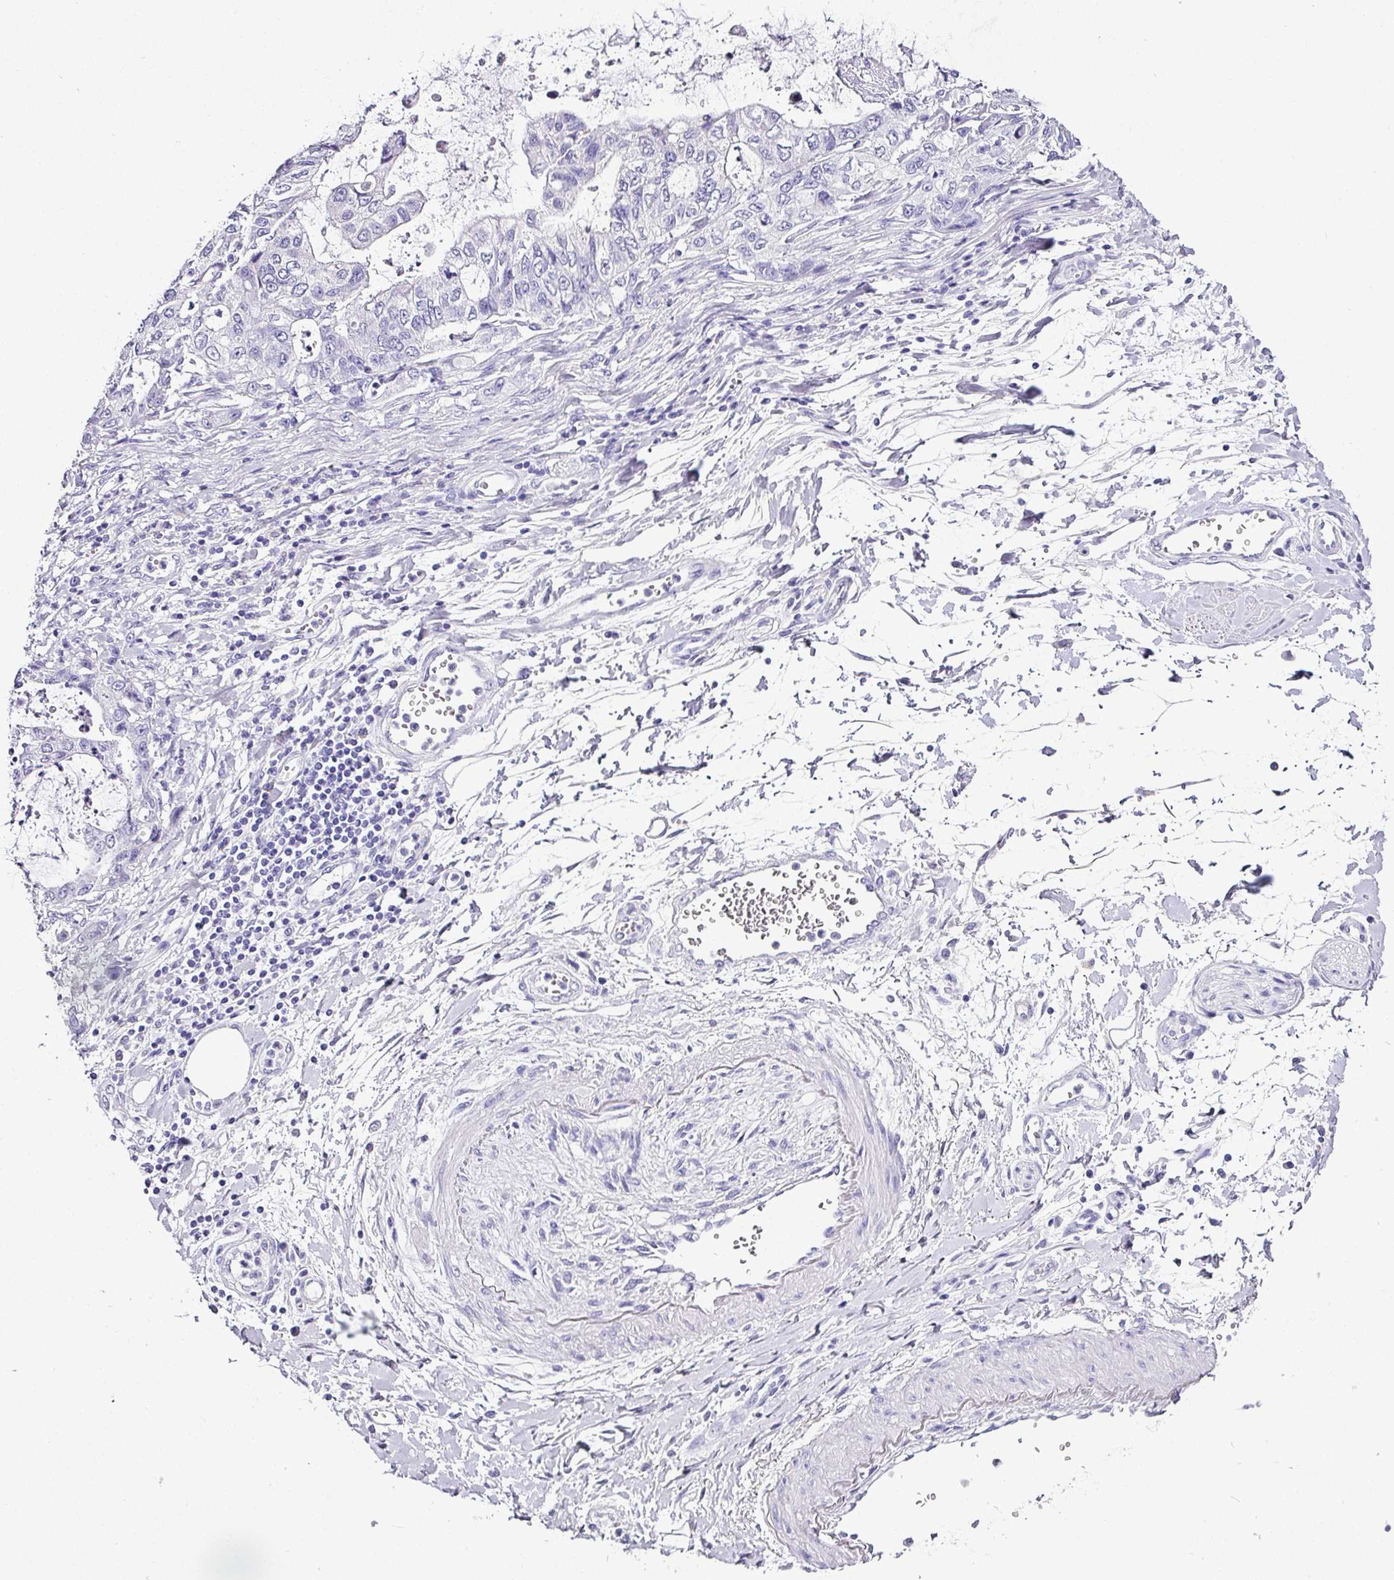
{"staining": {"intensity": "negative", "quantity": "none", "location": "none"}, "tissue": "stomach cancer", "cell_type": "Tumor cells", "image_type": "cancer", "snomed": [{"axis": "morphology", "description": "Adenocarcinoma, NOS"}, {"axis": "topography", "description": "Stomach, upper"}], "caption": "A micrograph of human stomach adenocarcinoma is negative for staining in tumor cells.", "gene": "NAPSA", "patient": {"sex": "female", "age": 52}}